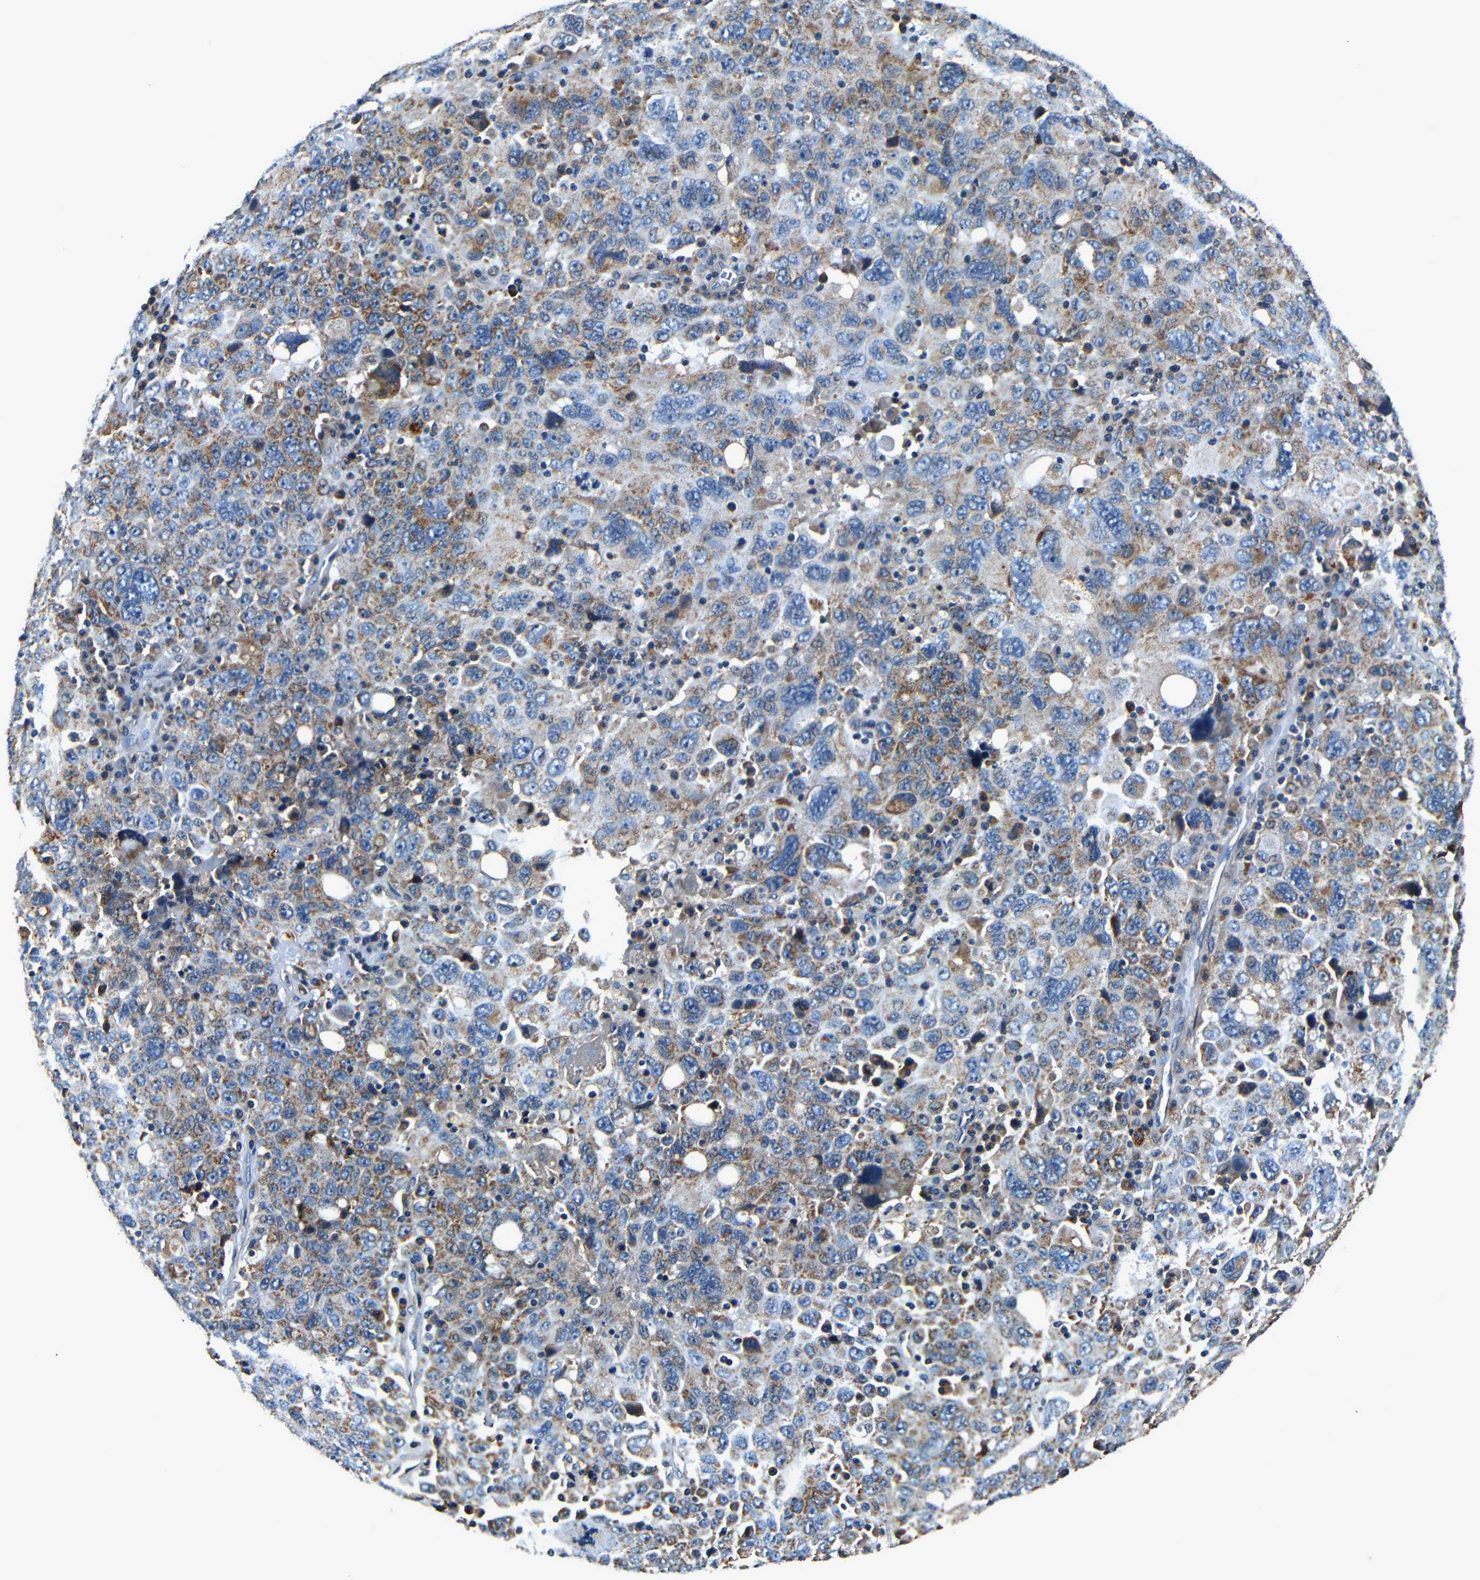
{"staining": {"intensity": "moderate", "quantity": "25%-75%", "location": "cytoplasmic/membranous"}, "tissue": "ovarian cancer", "cell_type": "Tumor cells", "image_type": "cancer", "snomed": [{"axis": "morphology", "description": "Carcinoma, endometroid"}, {"axis": "topography", "description": "Ovary"}], "caption": "A brown stain highlights moderate cytoplasmic/membranous staining of a protein in ovarian cancer (endometroid carcinoma) tumor cells. The staining was performed using DAB (3,3'-diaminobenzidine) to visualize the protein expression in brown, while the nuclei were stained in blue with hematoxylin (Magnification: 20x).", "gene": "MTX1", "patient": {"sex": "female", "age": 62}}